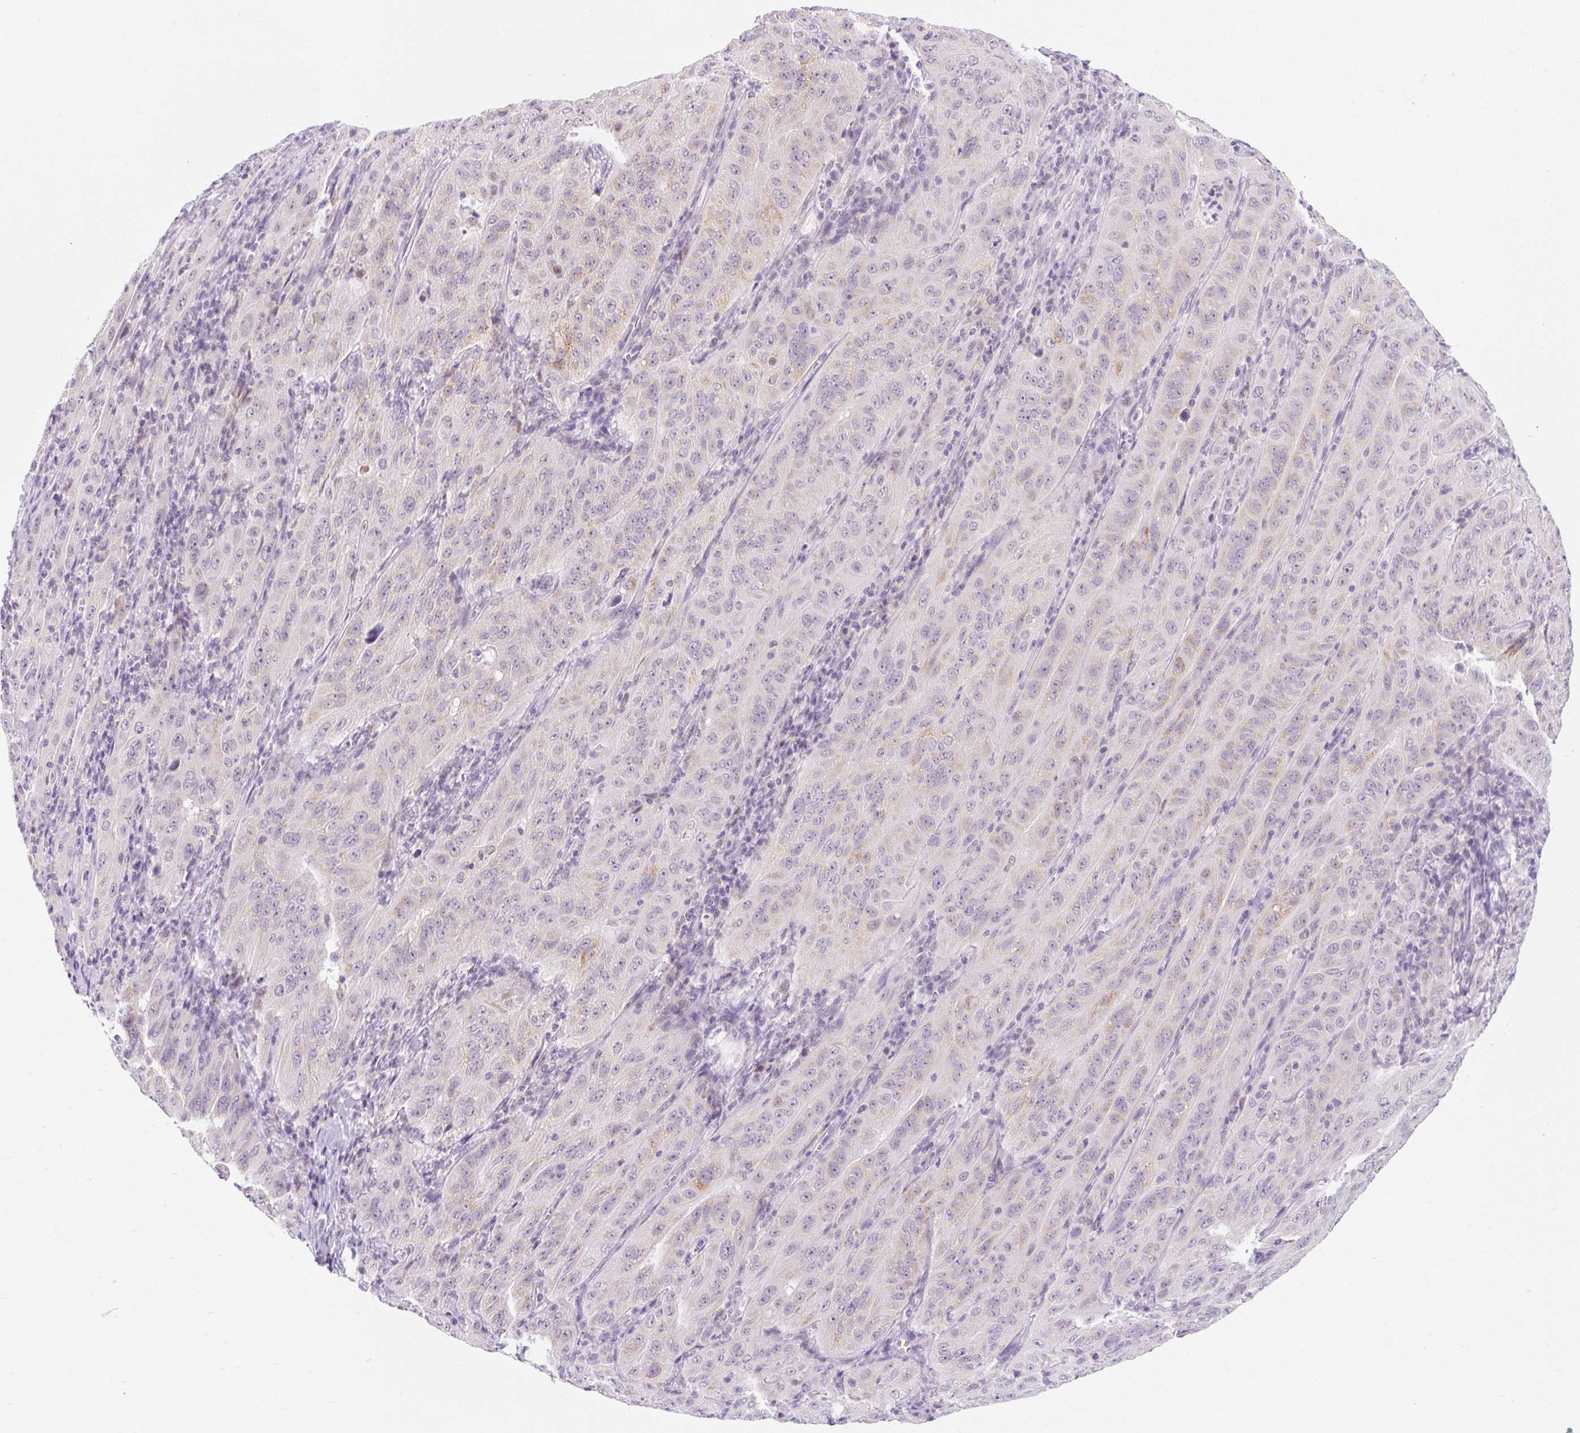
{"staining": {"intensity": "negative", "quantity": "none", "location": "none"}, "tissue": "pancreatic cancer", "cell_type": "Tumor cells", "image_type": "cancer", "snomed": [{"axis": "morphology", "description": "Adenocarcinoma, NOS"}, {"axis": "topography", "description": "Pancreas"}], "caption": "Immunohistochemical staining of human pancreatic cancer demonstrates no significant positivity in tumor cells. (Brightfield microscopy of DAB (3,3'-diaminobenzidine) immunohistochemistry (IHC) at high magnification).", "gene": "ITPK1", "patient": {"sex": "male", "age": 63}}